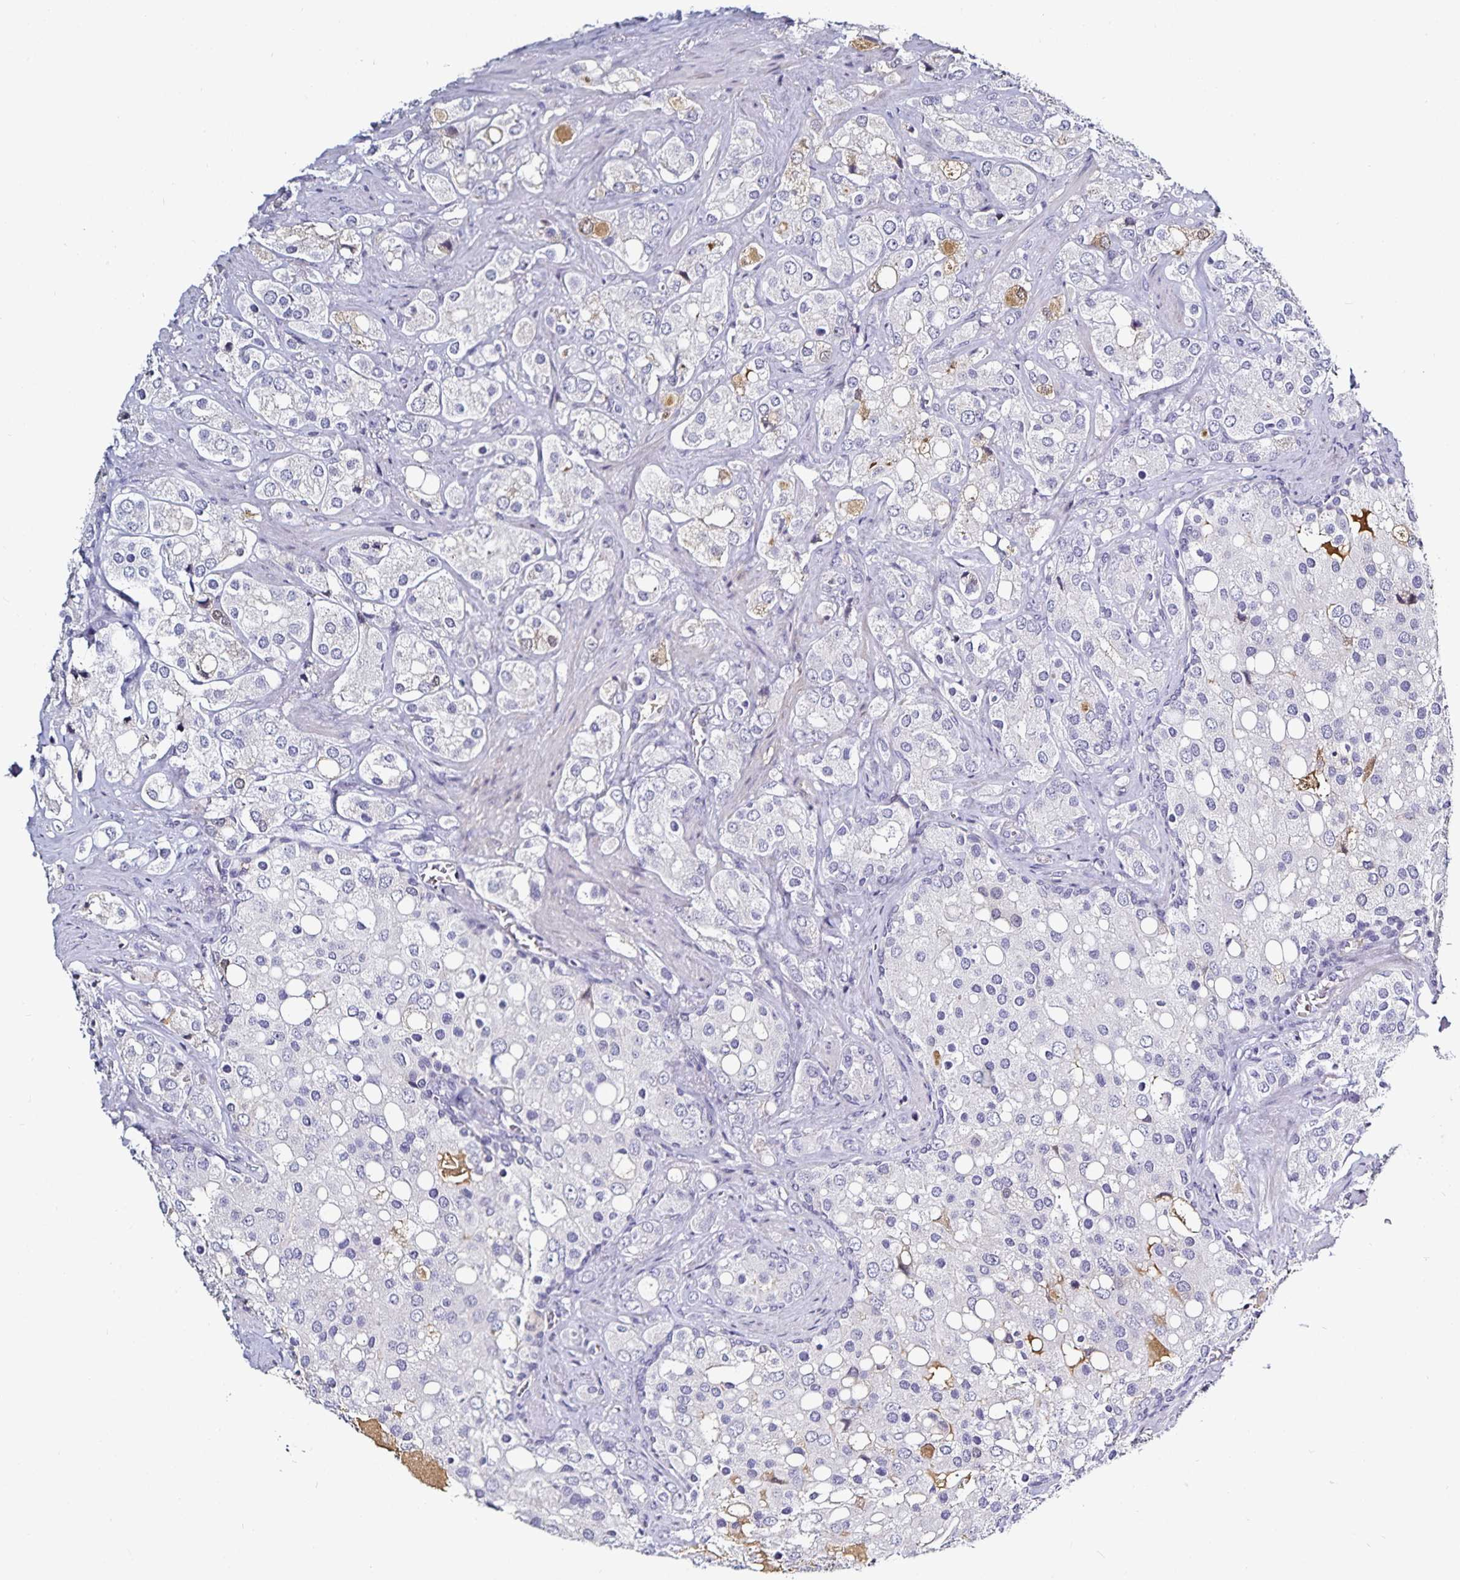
{"staining": {"intensity": "negative", "quantity": "none", "location": "none"}, "tissue": "prostate cancer", "cell_type": "Tumor cells", "image_type": "cancer", "snomed": [{"axis": "morphology", "description": "Adenocarcinoma, High grade"}, {"axis": "topography", "description": "Prostate"}], "caption": "Immunohistochemical staining of prostate cancer (high-grade adenocarcinoma) shows no significant staining in tumor cells.", "gene": "TTR", "patient": {"sex": "male", "age": 67}}